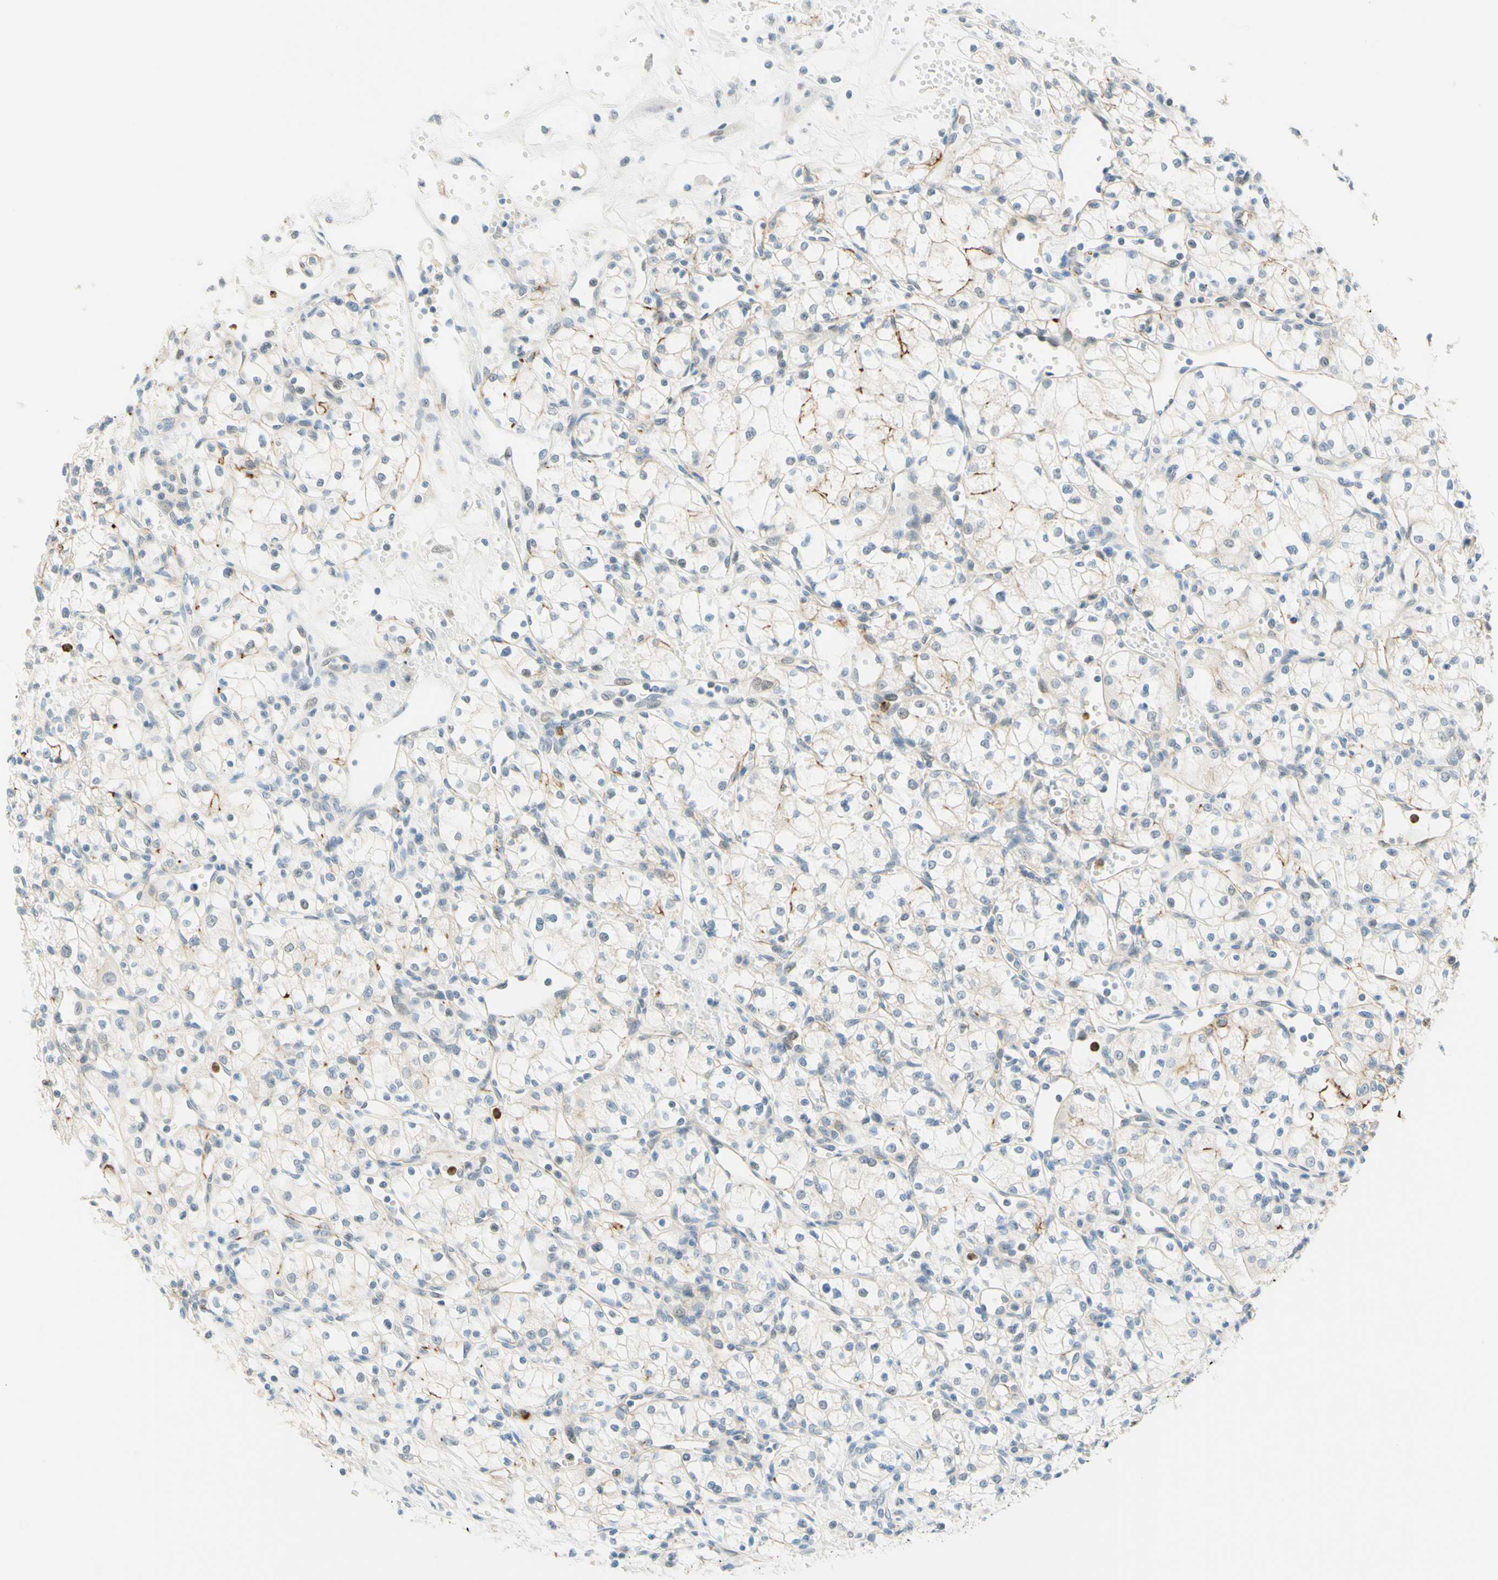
{"staining": {"intensity": "weak", "quantity": "<25%", "location": "cytoplasmic/membranous"}, "tissue": "renal cancer", "cell_type": "Tumor cells", "image_type": "cancer", "snomed": [{"axis": "morphology", "description": "Normal tissue, NOS"}, {"axis": "morphology", "description": "Adenocarcinoma, NOS"}, {"axis": "topography", "description": "Kidney"}], "caption": "Tumor cells are negative for brown protein staining in renal cancer (adenocarcinoma). Brightfield microscopy of immunohistochemistry (IHC) stained with DAB (3,3'-diaminobenzidine) (brown) and hematoxylin (blue), captured at high magnification.", "gene": "TREM2", "patient": {"sex": "male", "age": 59}}